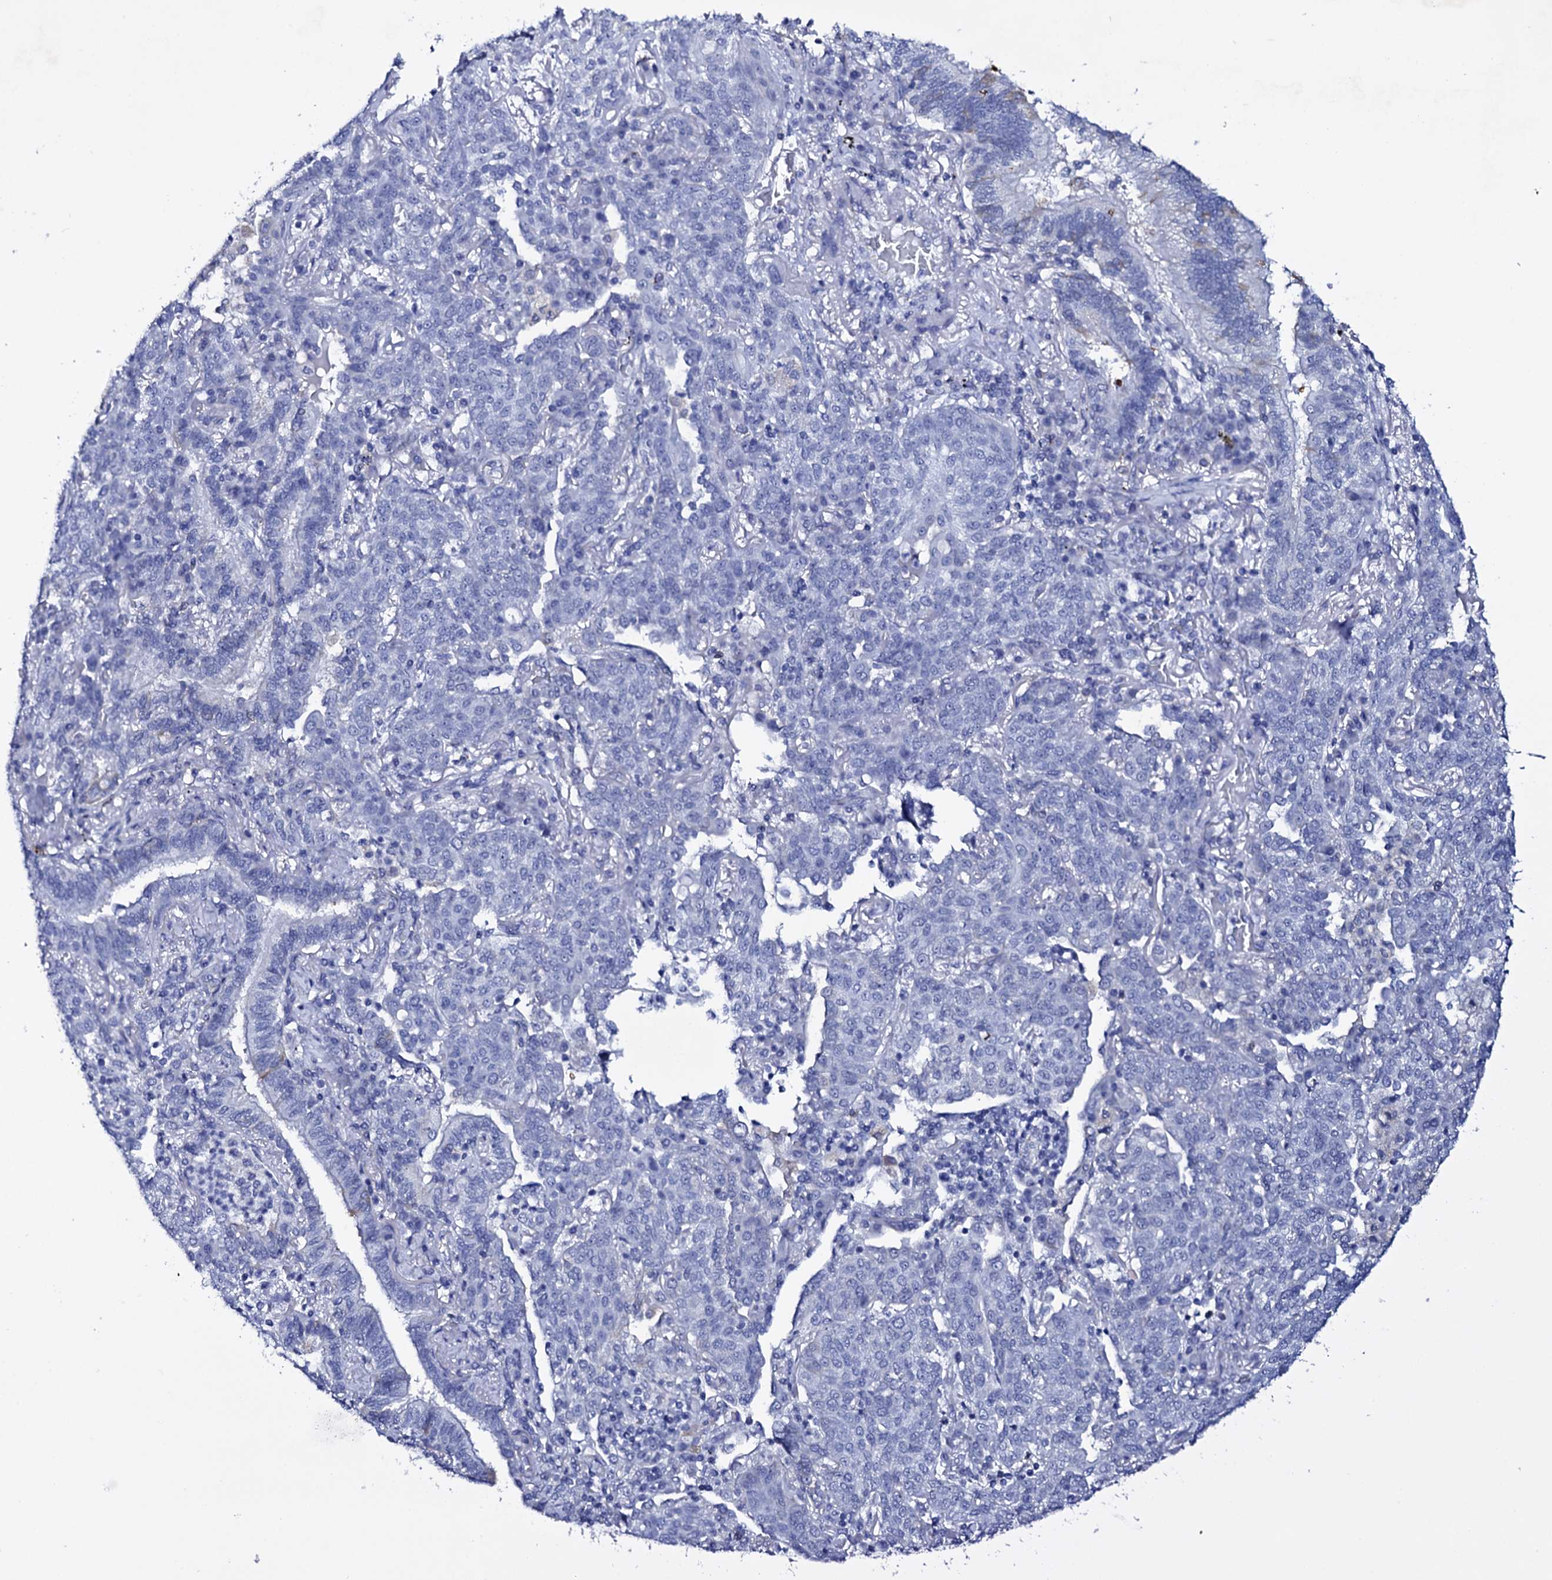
{"staining": {"intensity": "weak", "quantity": "<25%", "location": "cytoplasmic/membranous"}, "tissue": "lung cancer", "cell_type": "Tumor cells", "image_type": "cancer", "snomed": [{"axis": "morphology", "description": "Squamous cell carcinoma, NOS"}, {"axis": "topography", "description": "Lung"}], "caption": "This is an immunohistochemistry (IHC) photomicrograph of squamous cell carcinoma (lung). There is no positivity in tumor cells.", "gene": "ITPRID2", "patient": {"sex": "female", "age": 70}}